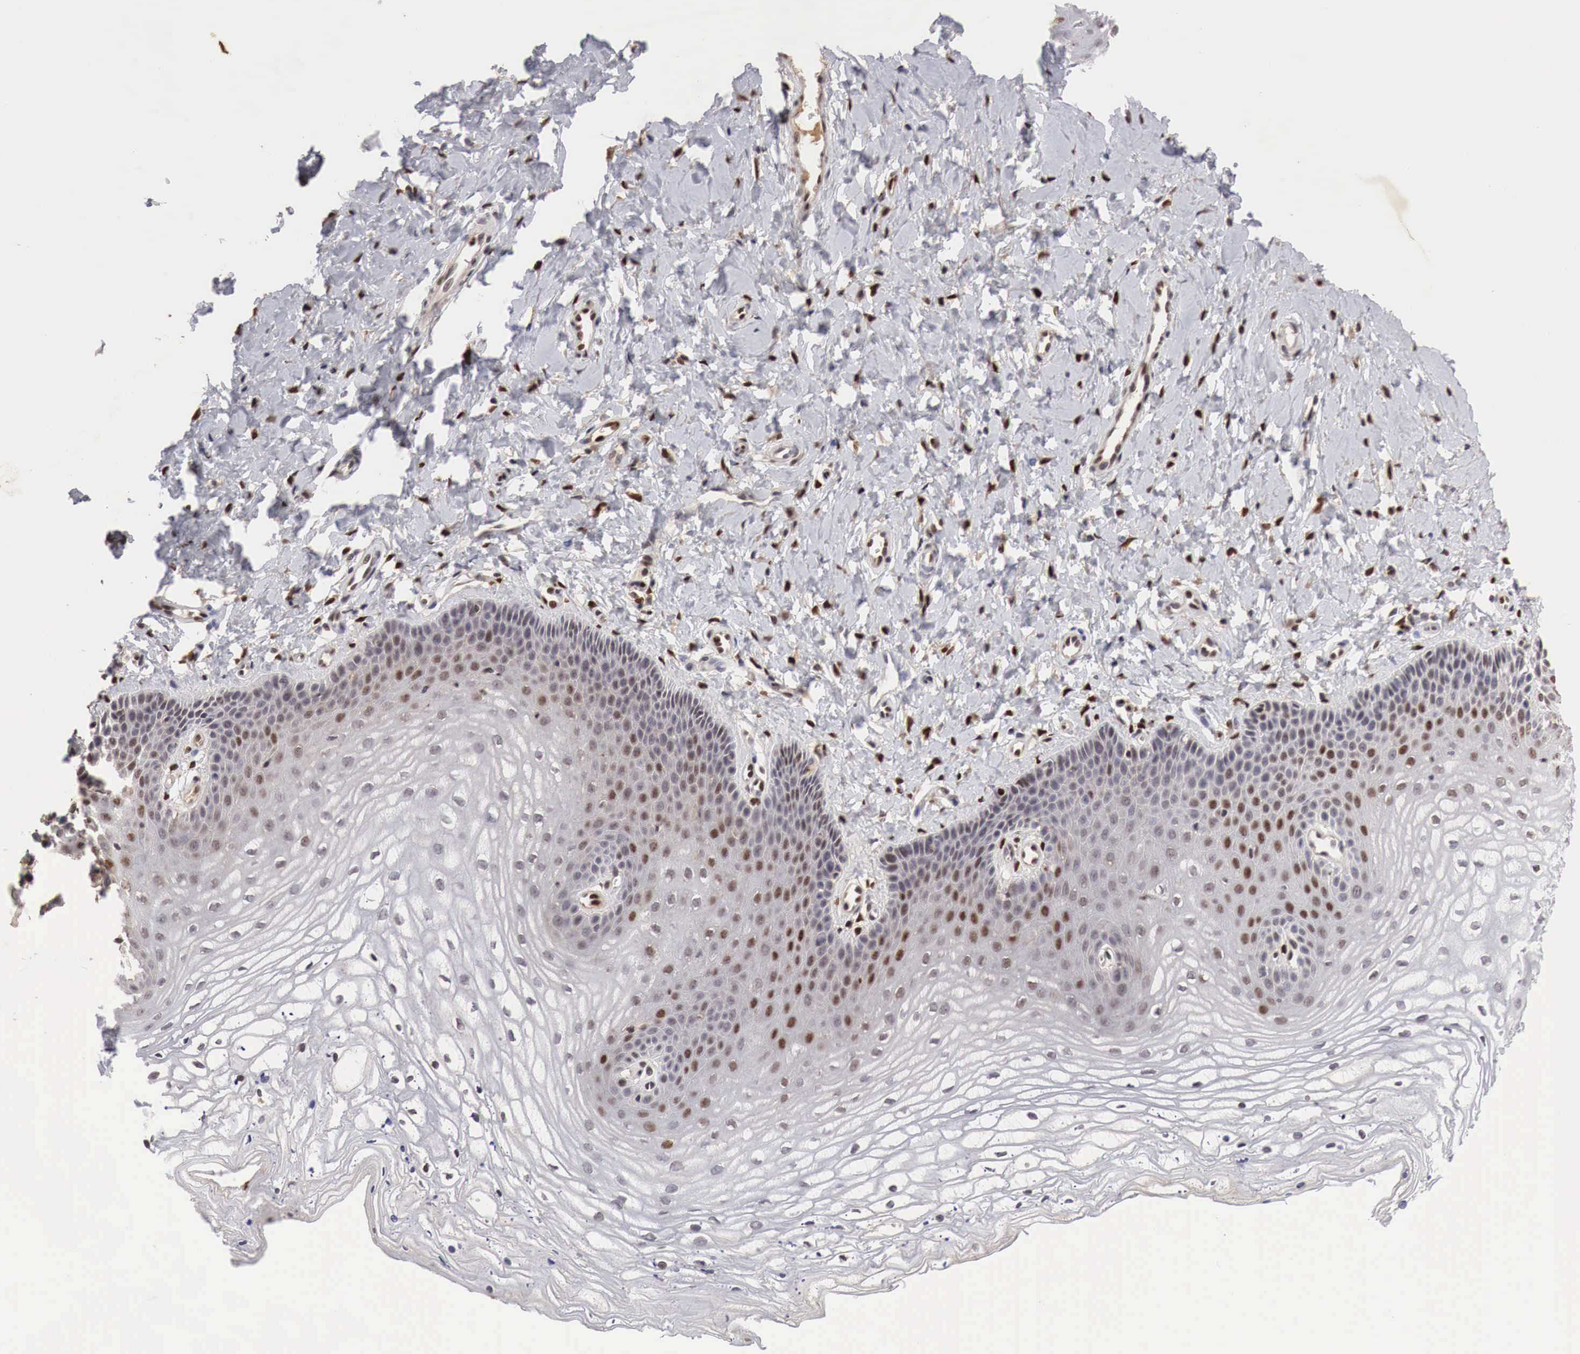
{"staining": {"intensity": "moderate", "quantity": "<25%", "location": "cytoplasmic/membranous,nuclear"}, "tissue": "vagina", "cell_type": "Squamous epithelial cells", "image_type": "normal", "snomed": [{"axis": "morphology", "description": "Normal tissue, NOS"}, {"axis": "topography", "description": "Vagina"}], "caption": "High-magnification brightfield microscopy of unremarkable vagina stained with DAB (3,3'-diaminobenzidine) (brown) and counterstained with hematoxylin (blue). squamous epithelial cells exhibit moderate cytoplasmic/membranous,nuclear expression is present in approximately<25% of cells.", "gene": "DACH2", "patient": {"sex": "female", "age": 68}}